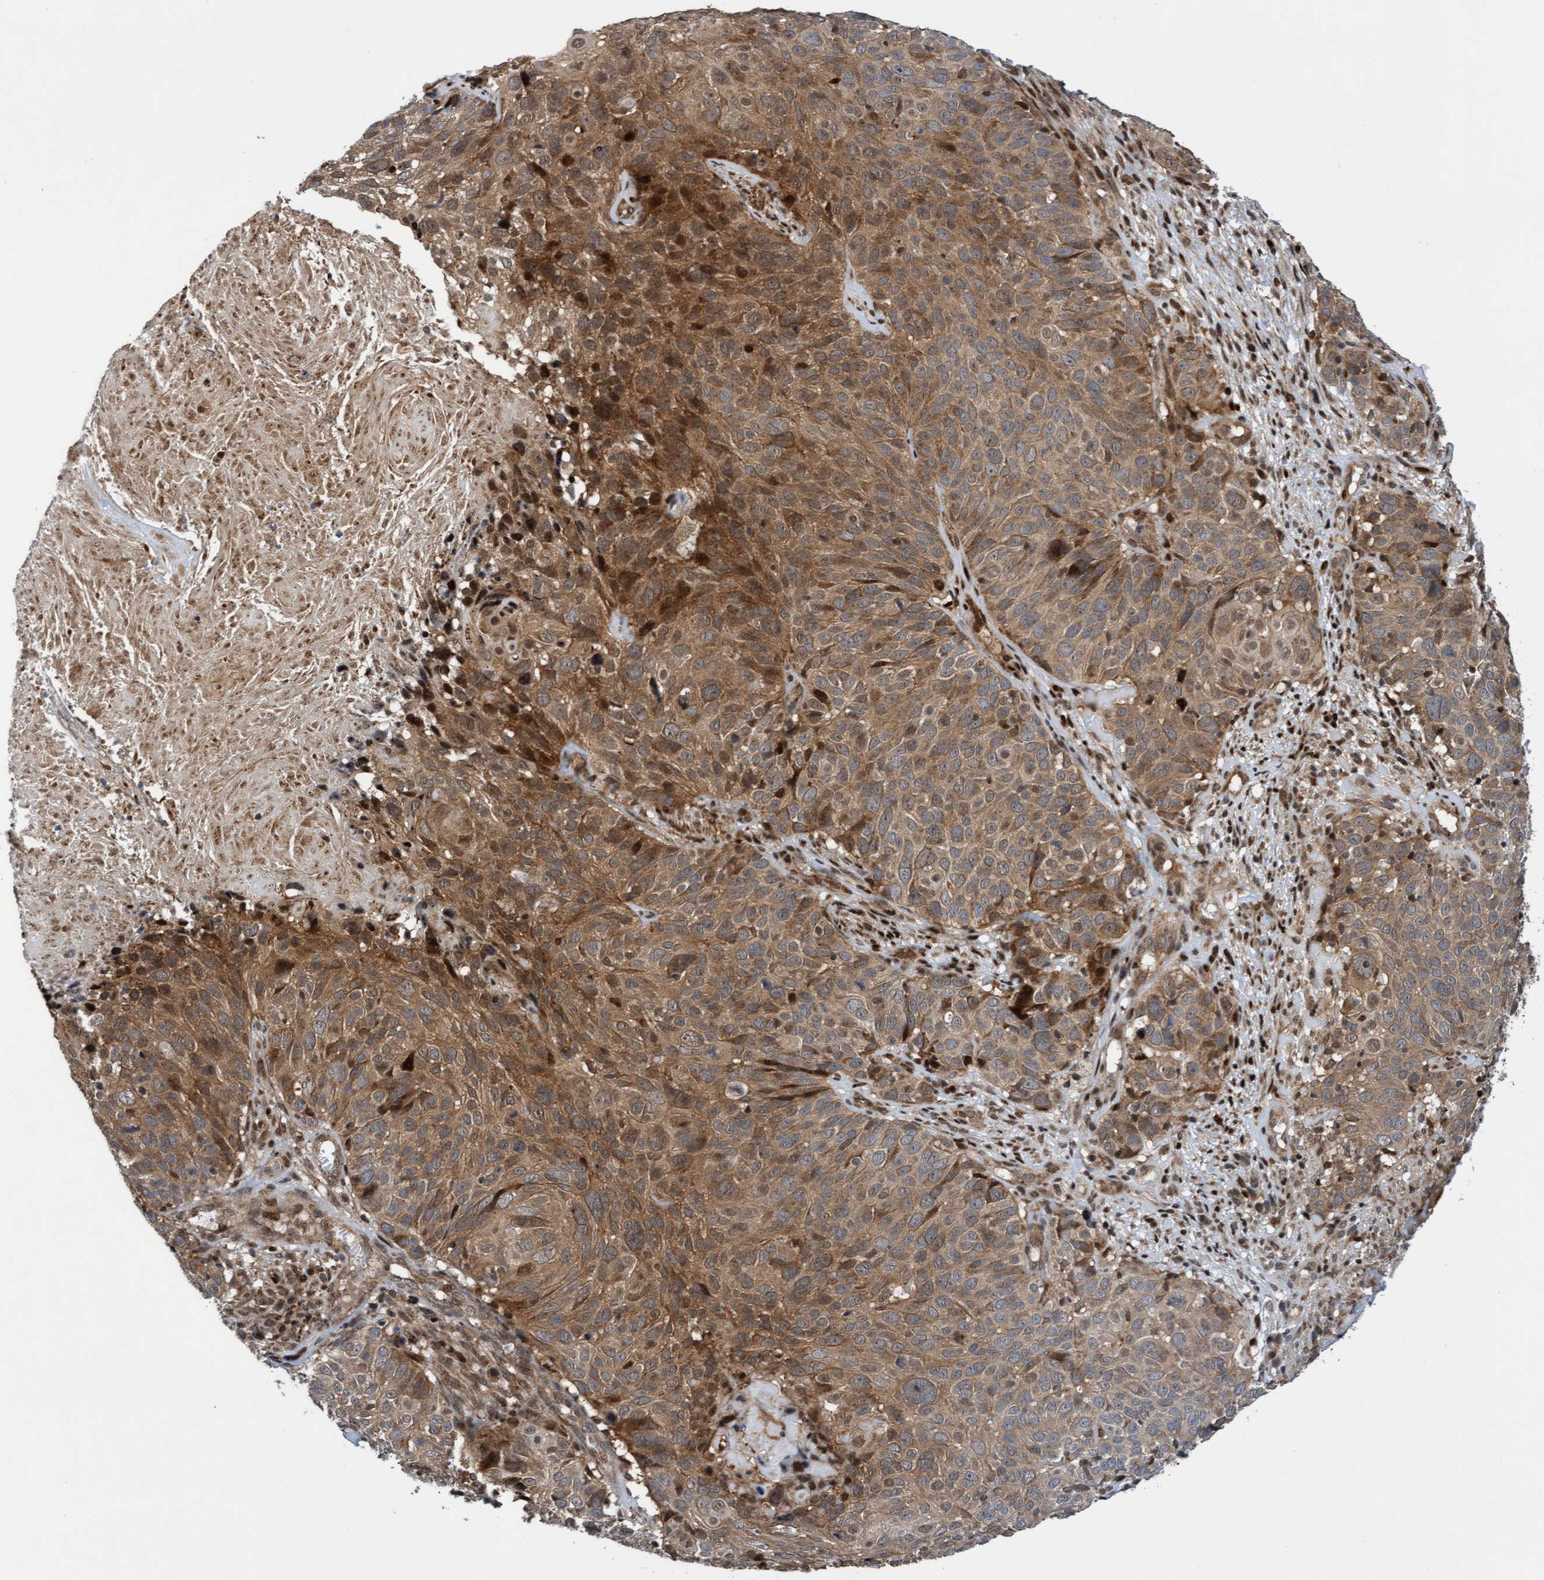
{"staining": {"intensity": "moderate", "quantity": ">75%", "location": "cytoplasmic/membranous"}, "tissue": "cervical cancer", "cell_type": "Tumor cells", "image_type": "cancer", "snomed": [{"axis": "morphology", "description": "Squamous cell carcinoma, NOS"}, {"axis": "topography", "description": "Cervix"}], "caption": "Immunohistochemical staining of human cervical cancer (squamous cell carcinoma) demonstrates moderate cytoplasmic/membranous protein expression in approximately >75% of tumor cells.", "gene": "ITFG1", "patient": {"sex": "female", "age": 74}}